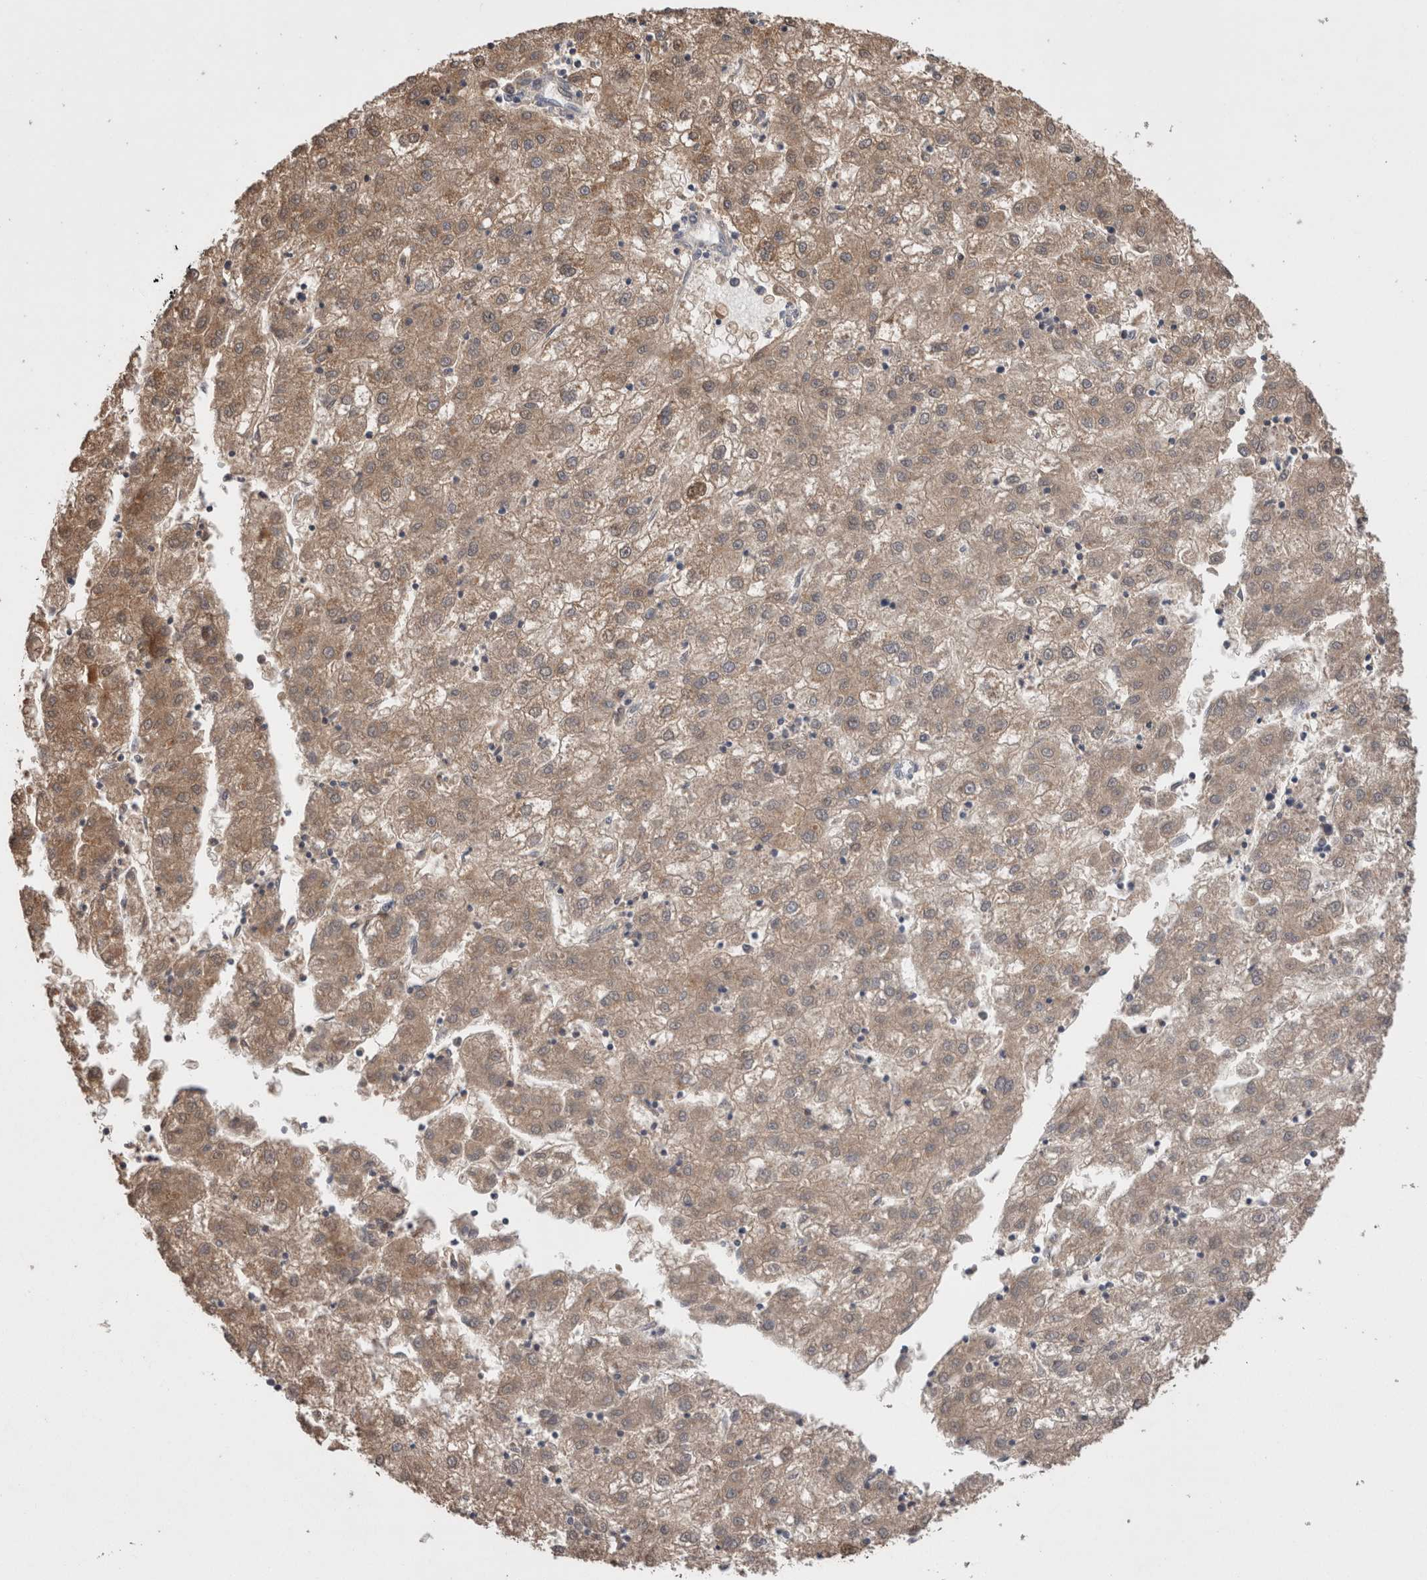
{"staining": {"intensity": "moderate", "quantity": ">75%", "location": "cytoplasmic/membranous,nuclear"}, "tissue": "liver cancer", "cell_type": "Tumor cells", "image_type": "cancer", "snomed": [{"axis": "morphology", "description": "Carcinoma, Hepatocellular, NOS"}, {"axis": "topography", "description": "Liver"}], "caption": "Liver cancer stained for a protein exhibits moderate cytoplasmic/membranous and nuclear positivity in tumor cells.", "gene": "OTOR", "patient": {"sex": "male", "age": 72}}